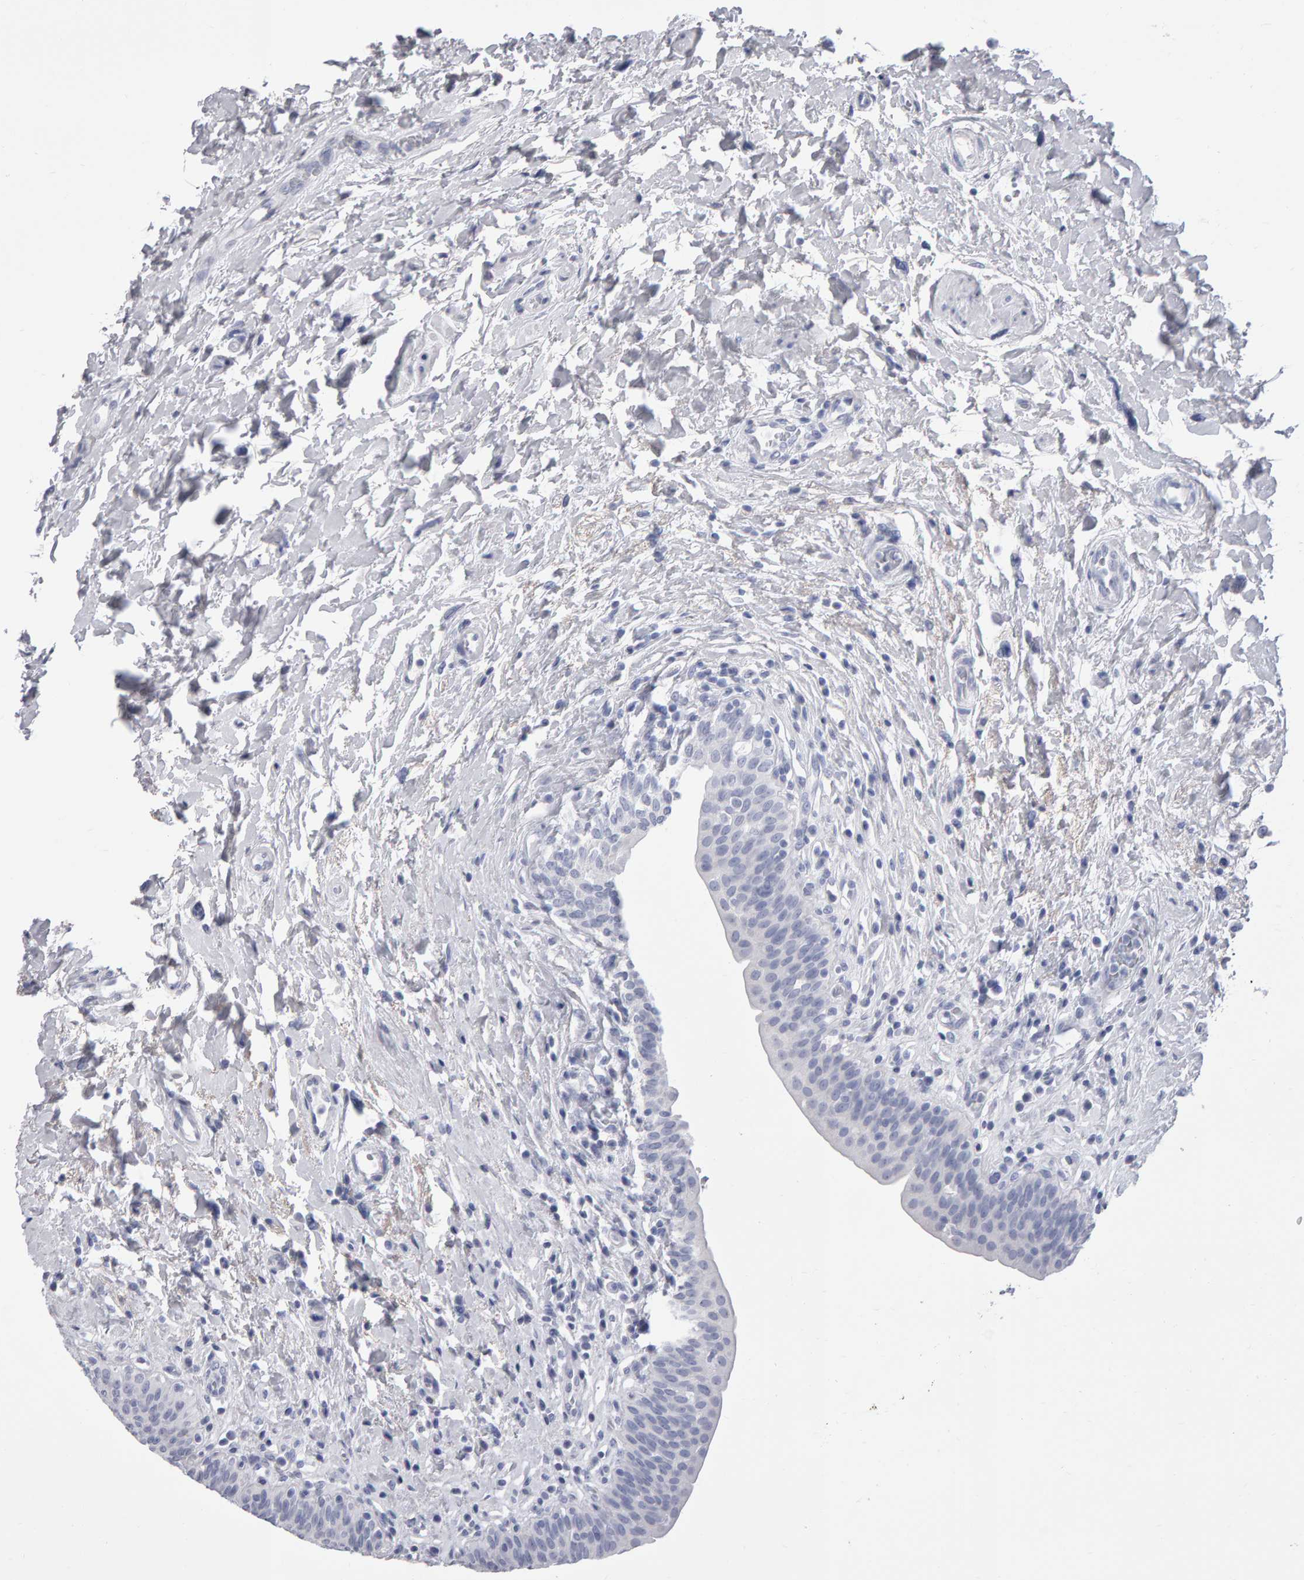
{"staining": {"intensity": "negative", "quantity": "none", "location": "none"}, "tissue": "urinary bladder", "cell_type": "Urothelial cells", "image_type": "normal", "snomed": [{"axis": "morphology", "description": "Normal tissue, NOS"}, {"axis": "topography", "description": "Urinary bladder"}], "caption": "Urinary bladder was stained to show a protein in brown. There is no significant positivity in urothelial cells. (DAB (3,3'-diaminobenzidine) immunohistochemistry (IHC) with hematoxylin counter stain).", "gene": "NCDN", "patient": {"sex": "male", "age": 83}}